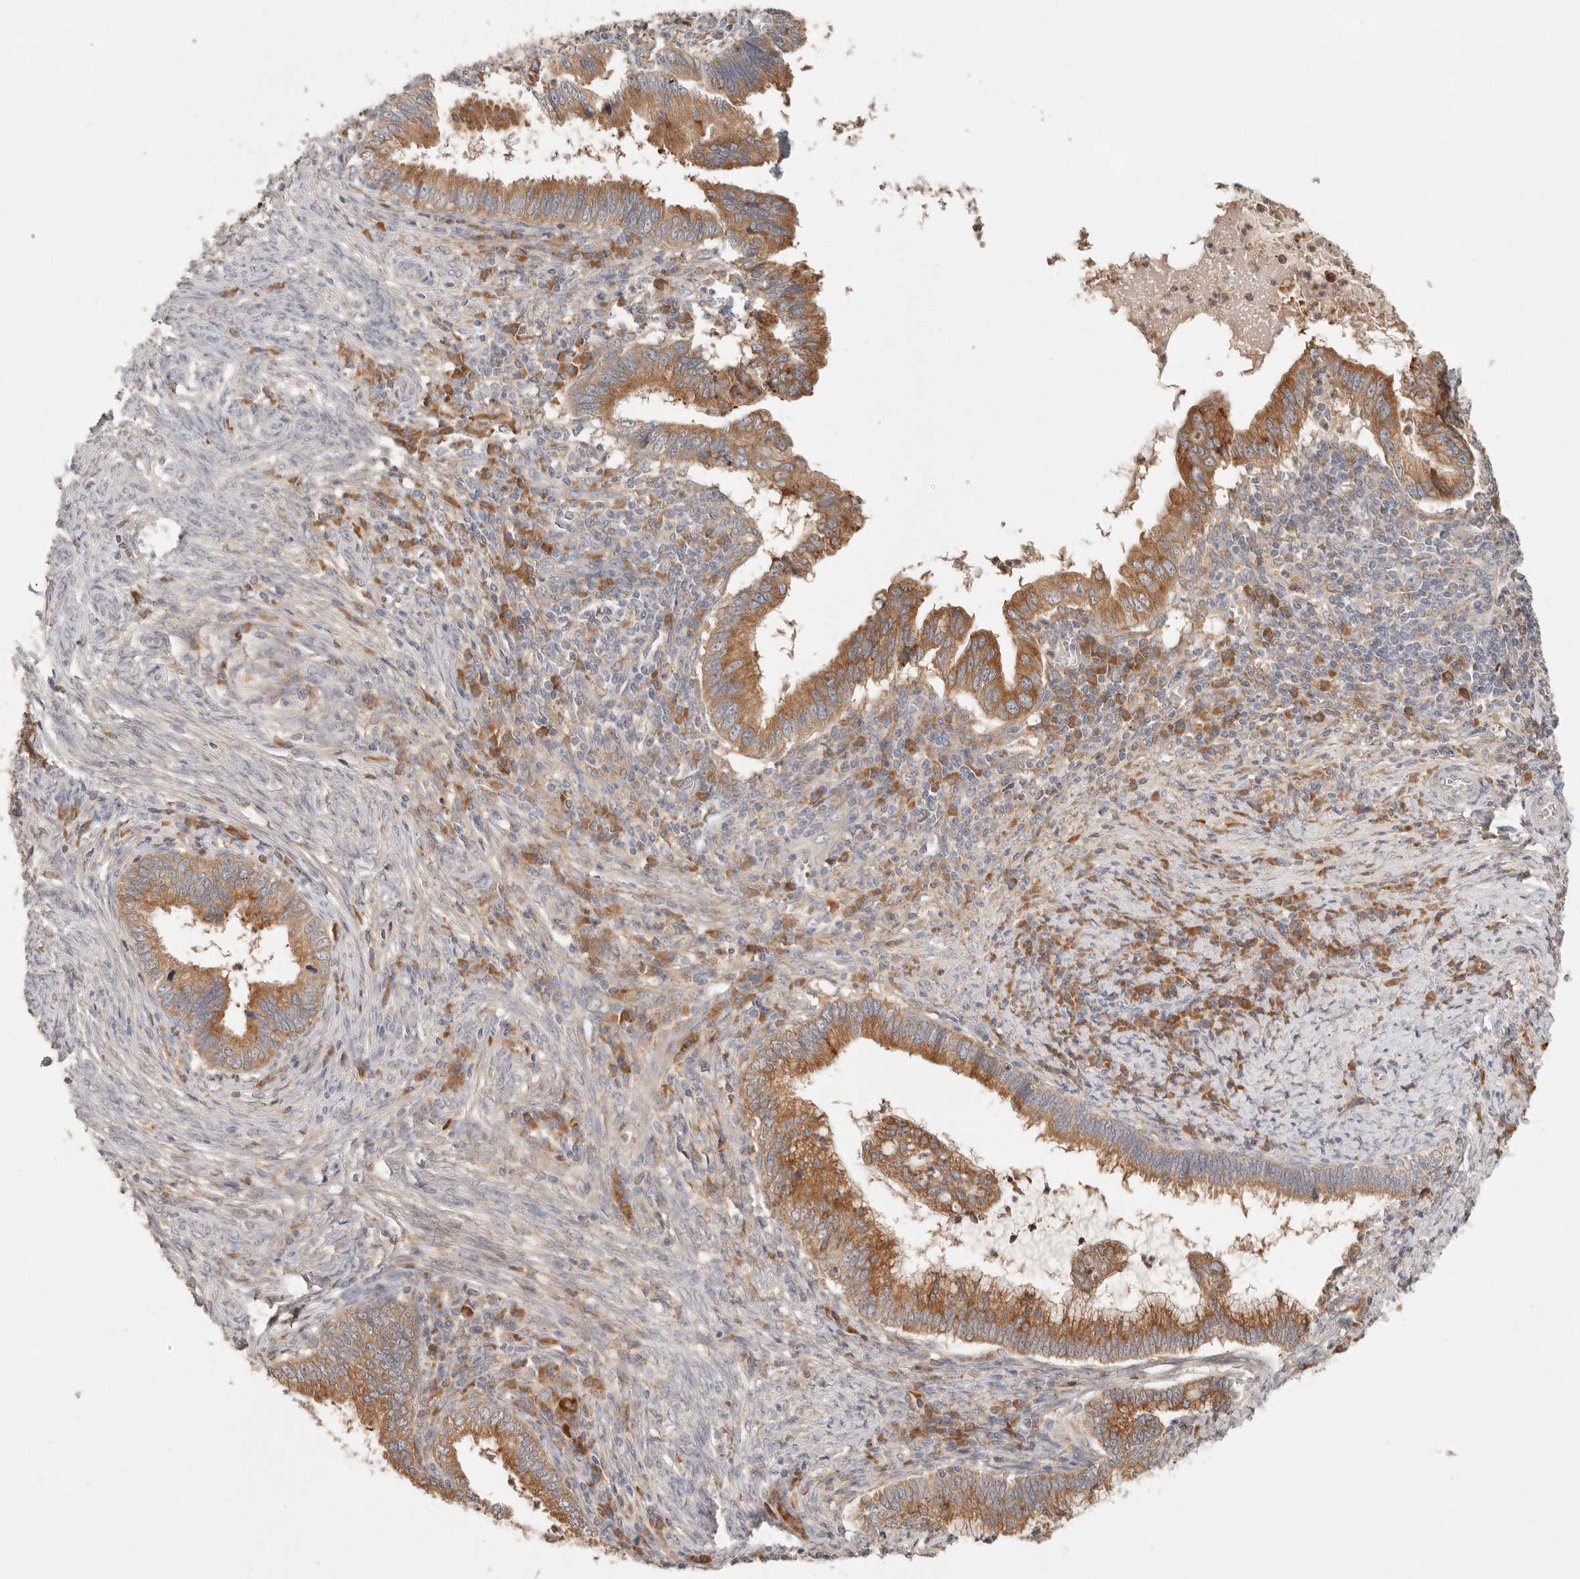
{"staining": {"intensity": "moderate", "quantity": ">75%", "location": "cytoplasmic/membranous"}, "tissue": "cervical cancer", "cell_type": "Tumor cells", "image_type": "cancer", "snomed": [{"axis": "morphology", "description": "Adenocarcinoma, NOS"}, {"axis": "topography", "description": "Cervix"}], "caption": "High-power microscopy captured an immunohistochemistry (IHC) image of cervical cancer, revealing moderate cytoplasmic/membranous positivity in about >75% of tumor cells. The staining was performed using DAB, with brown indicating positive protein expression. Nuclei are stained blue with hematoxylin.", "gene": "ARHGEF10L", "patient": {"sex": "female", "age": 36}}